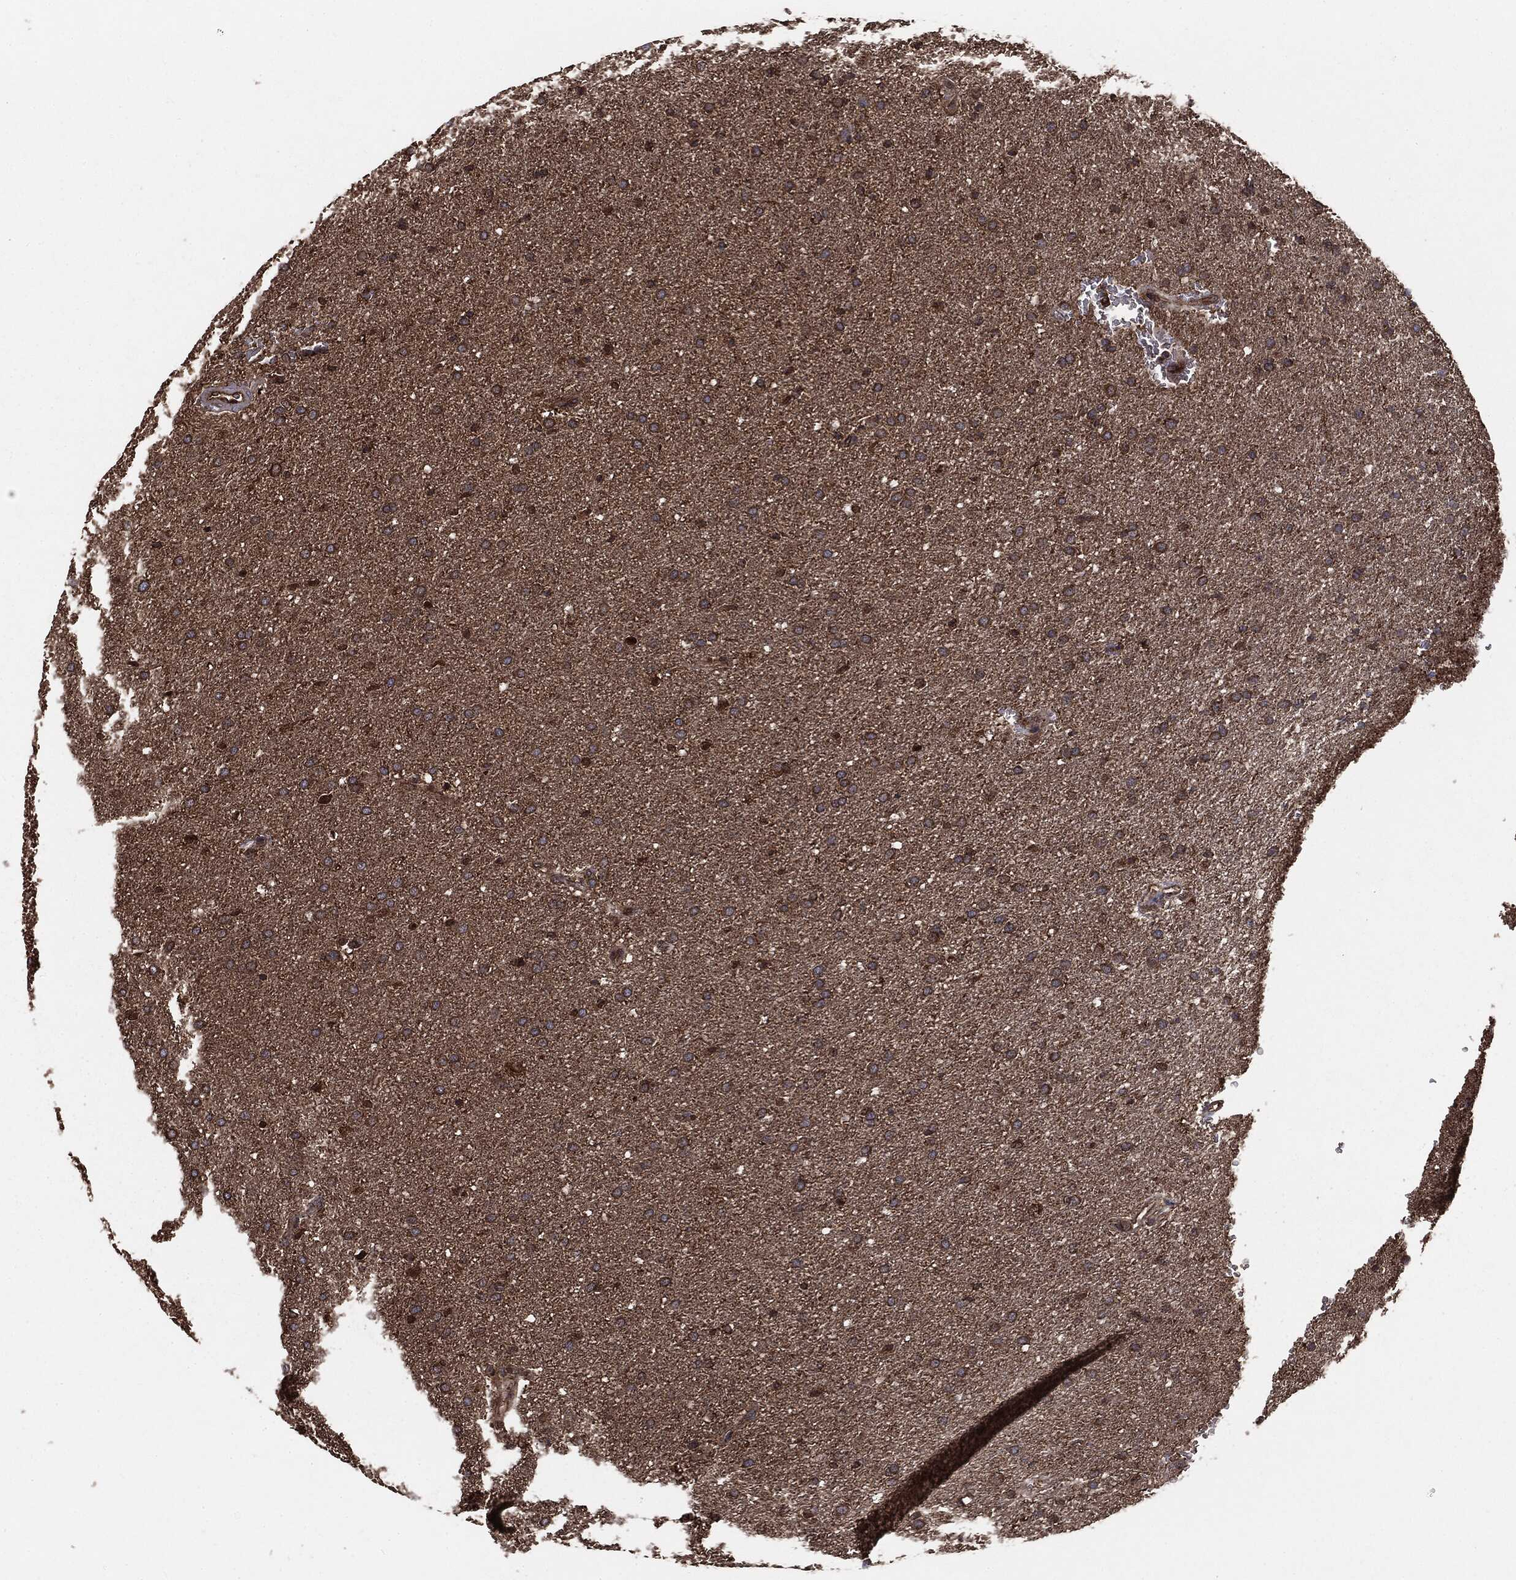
{"staining": {"intensity": "moderate", "quantity": "25%-75%", "location": "cytoplasmic/membranous"}, "tissue": "glioma", "cell_type": "Tumor cells", "image_type": "cancer", "snomed": [{"axis": "morphology", "description": "Glioma, malignant, Low grade"}, {"axis": "topography", "description": "Brain"}], "caption": "Tumor cells display medium levels of moderate cytoplasmic/membranous expression in about 25%-75% of cells in malignant glioma (low-grade). The protein of interest is stained brown, and the nuclei are stained in blue (DAB (3,3'-diaminobenzidine) IHC with brightfield microscopy, high magnification).", "gene": "NME1", "patient": {"sex": "female", "age": 37}}